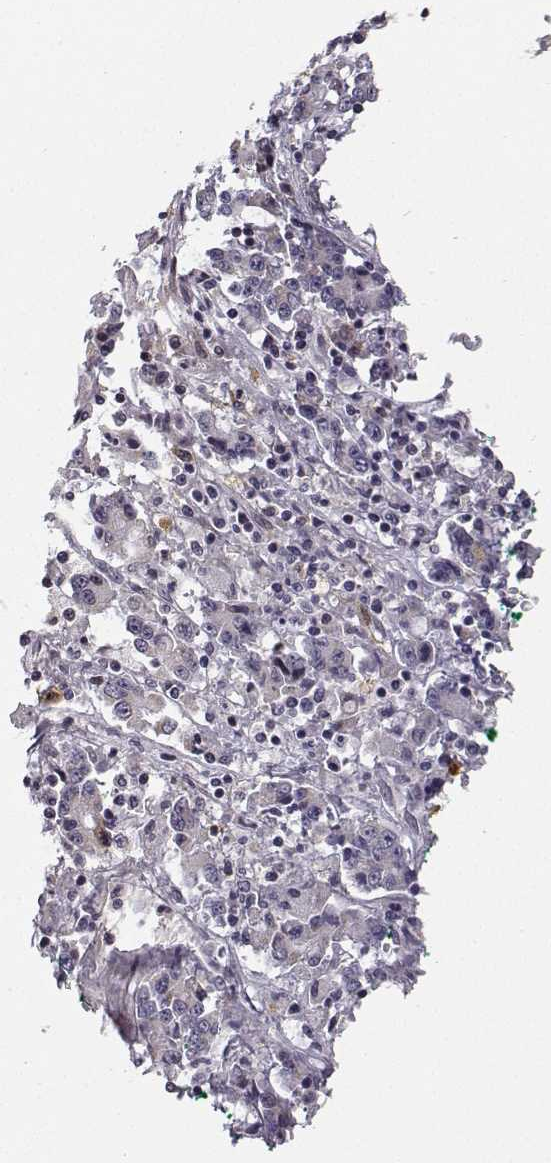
{"staining": {"intensity": "negative", "quantity": "none", "location": "none"}, "tissue": "stomach cancer", "cell_type": "Tumor cells", "image_type": "cancer", "snomed": [{"axis": "morphology", "description": "Adenocarcinoma, NOS"}, {"axis": "topography", "description": "Stomach, upper"}], "caption": "The micrograph displays no significant expression in tumor cells of stomach cancer.", "gene": "PHGDH", "patient": {"sex": "male", "age": 68}}